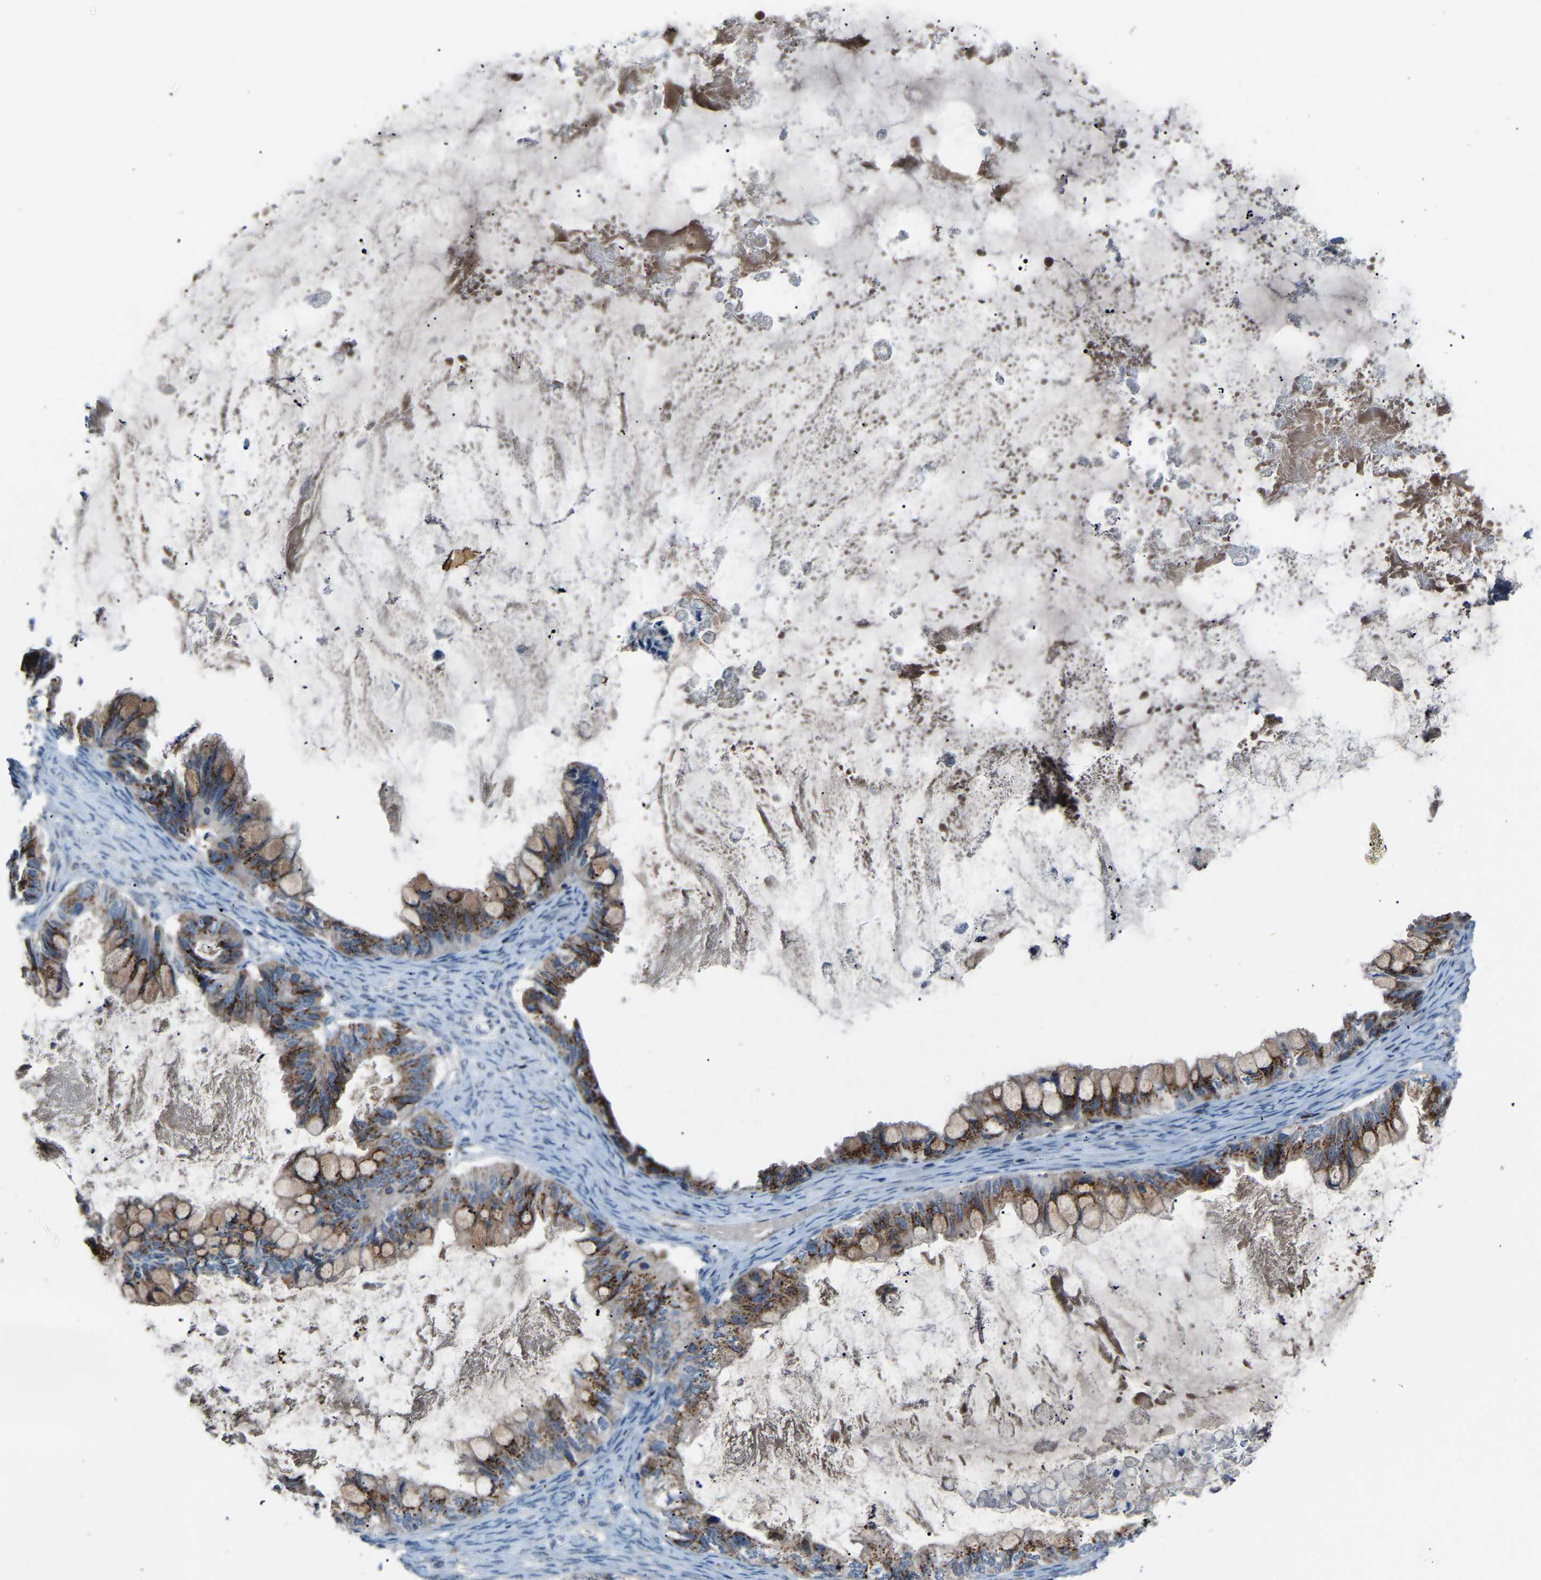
{"staining": {"intensity": "strong", "quantity": ">75%", "location": "cytoplasmic/membranous"}, "tissue": "ovarian cancer", "cell_type": "Tumor cells", "image_type": "cancer", "snomed": [{"axis": "morphology", "description": "Cystadenocarcinoma, mucinous, NOS"}, {"axis": "topography", "description": "Ovary"}], "caption": "This photomicrograph demonstrates ovarian cancer stained with immunohistochemistry (IHC) to label a protein in brown. The cytoplasmic/membranous of tumor cells show strong positivity for the protein. Nuclei are counter-stained blue.", "gene": "CANT1", "patient": {"sex": "female", "age": 80}}